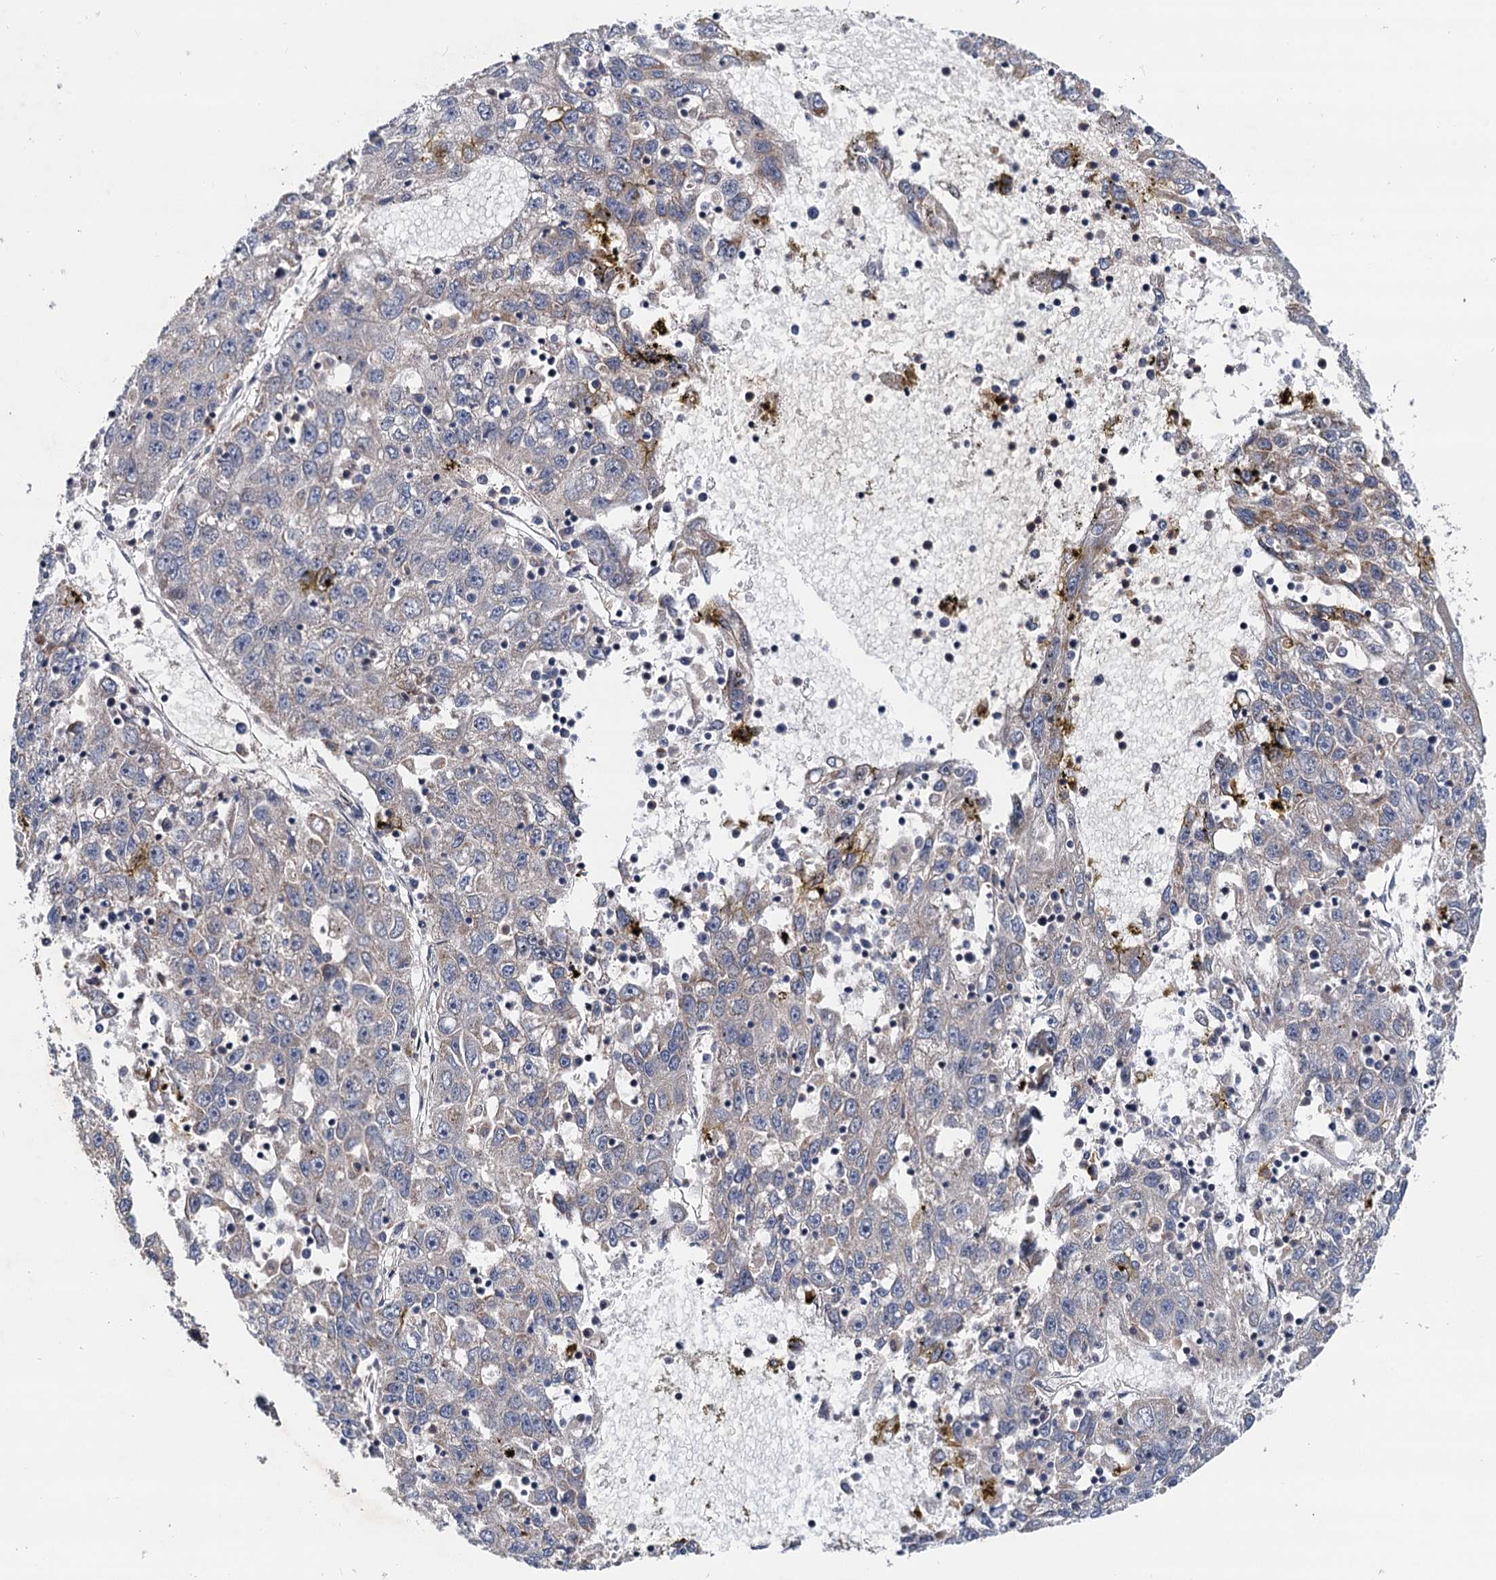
{"staining": {"intensity": "weak", "quantity": "<25%", "location": "cytoplasmic/membranous"}, "tissue": "liver cancer", "cell_type": "Tumor cells", "image_type": "cancer", "snomed": [{"axis": "morphology", "description": "Carcinoma, Hepatocellular, NOS"}, {"axis": "topography", "description": "Liver"}], "caption": "High power microscopy micrograph of an immunohistochemistry (IHC) histopathology image of liver cancer, revealing no significant positivity in tumor cells.", "gene": "NLRP10", "patient": {"sex": "male", "age": 49}}